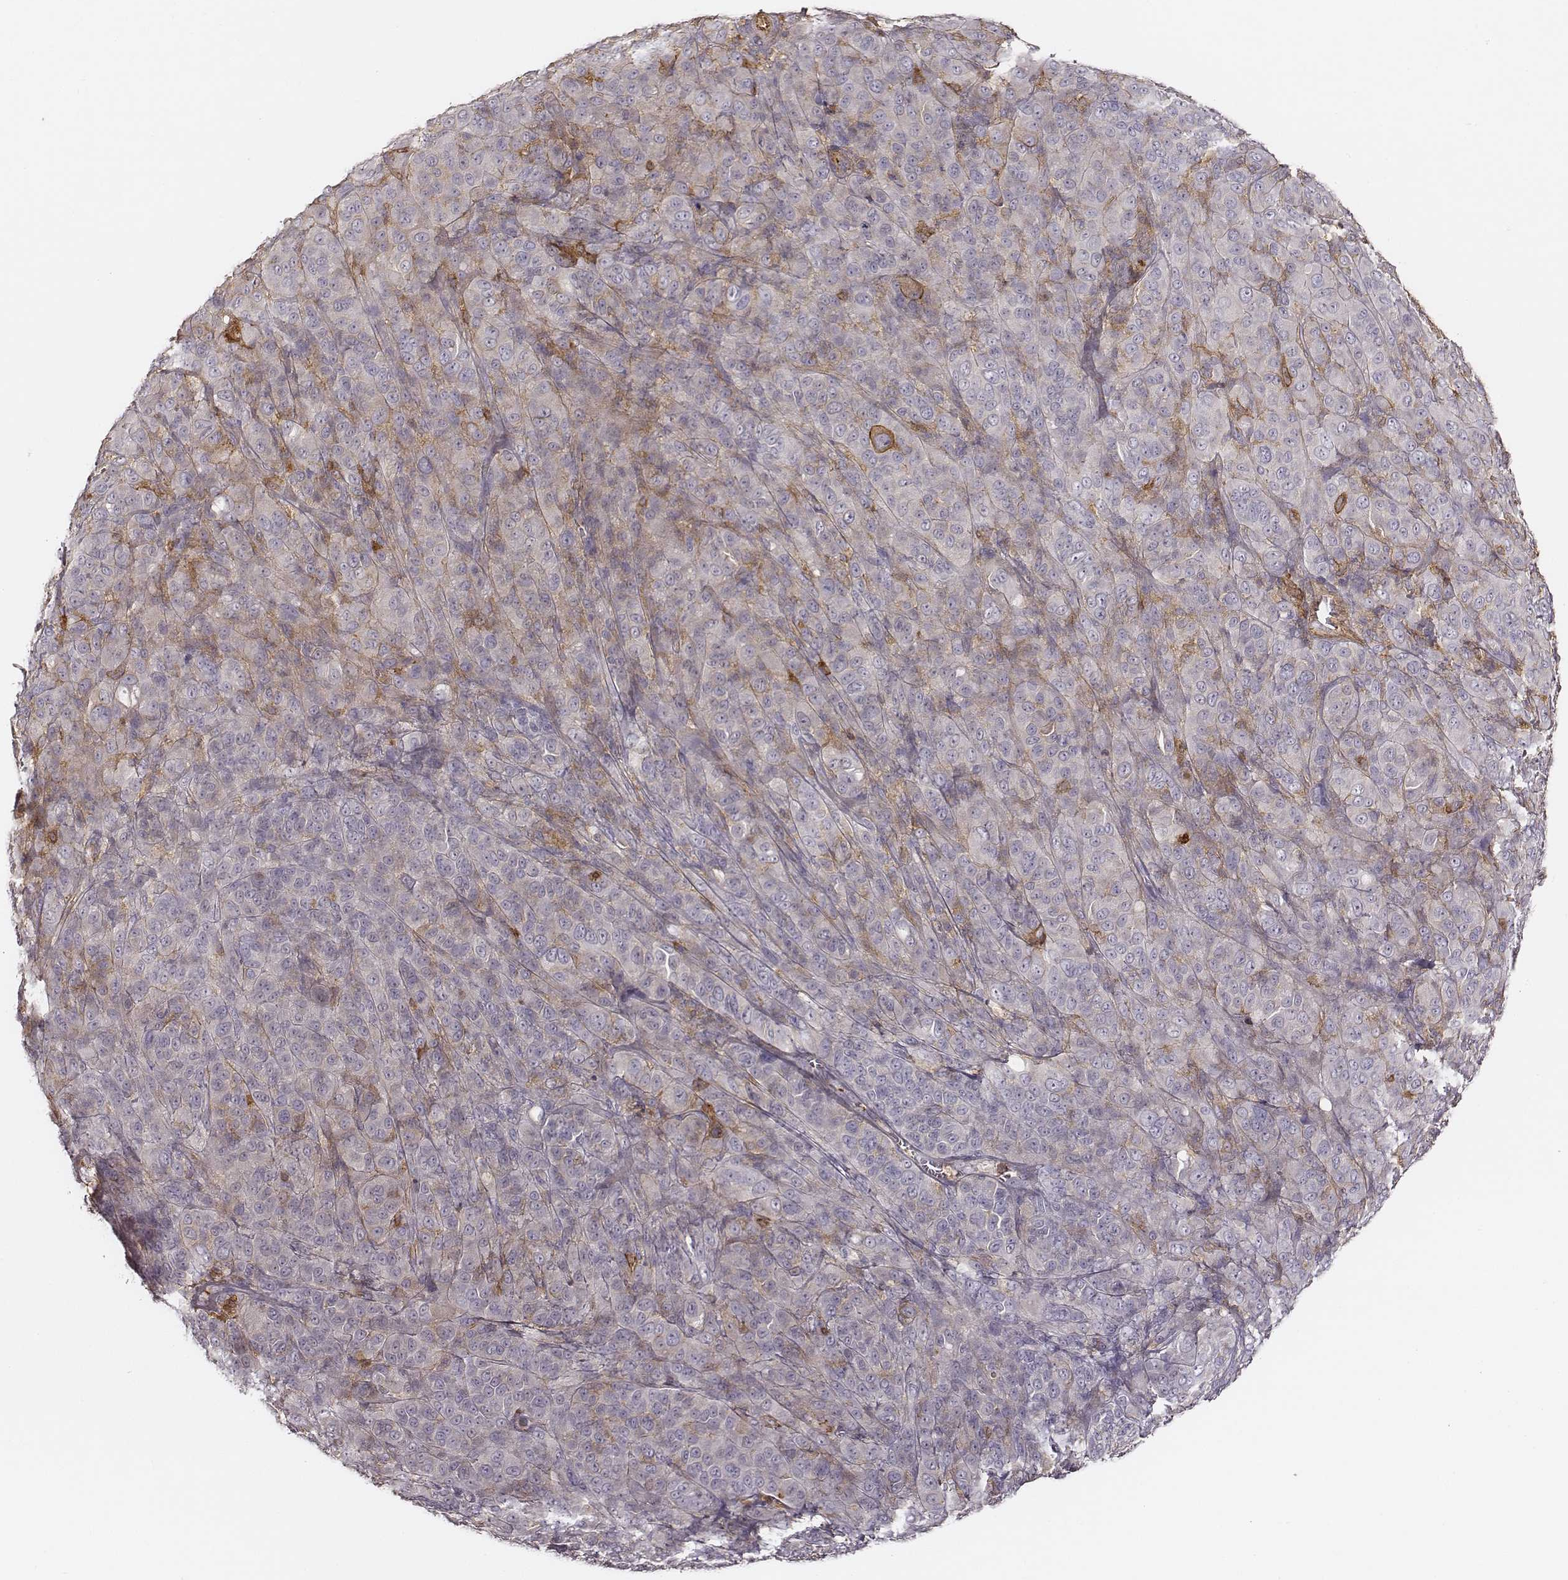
{"staining": {"intensity": "negative", "quantity": "none", "location": "none"}, "tissue": "melanoma", "cell_type": "Tumor cells", "image_type": "cancer", "snomed": [{"axis": "morphology", "description": "Malignant melanoma, NOS"}, {"axis": "topography", "description": "Skin"}], "caption": "Immunohistochemistry micrograph of human melanoma stained for a protein (brown), which shows no positivity in tumor cells.", "gene": "ZYX", "patient": {"sex": "female", "age": 87}}